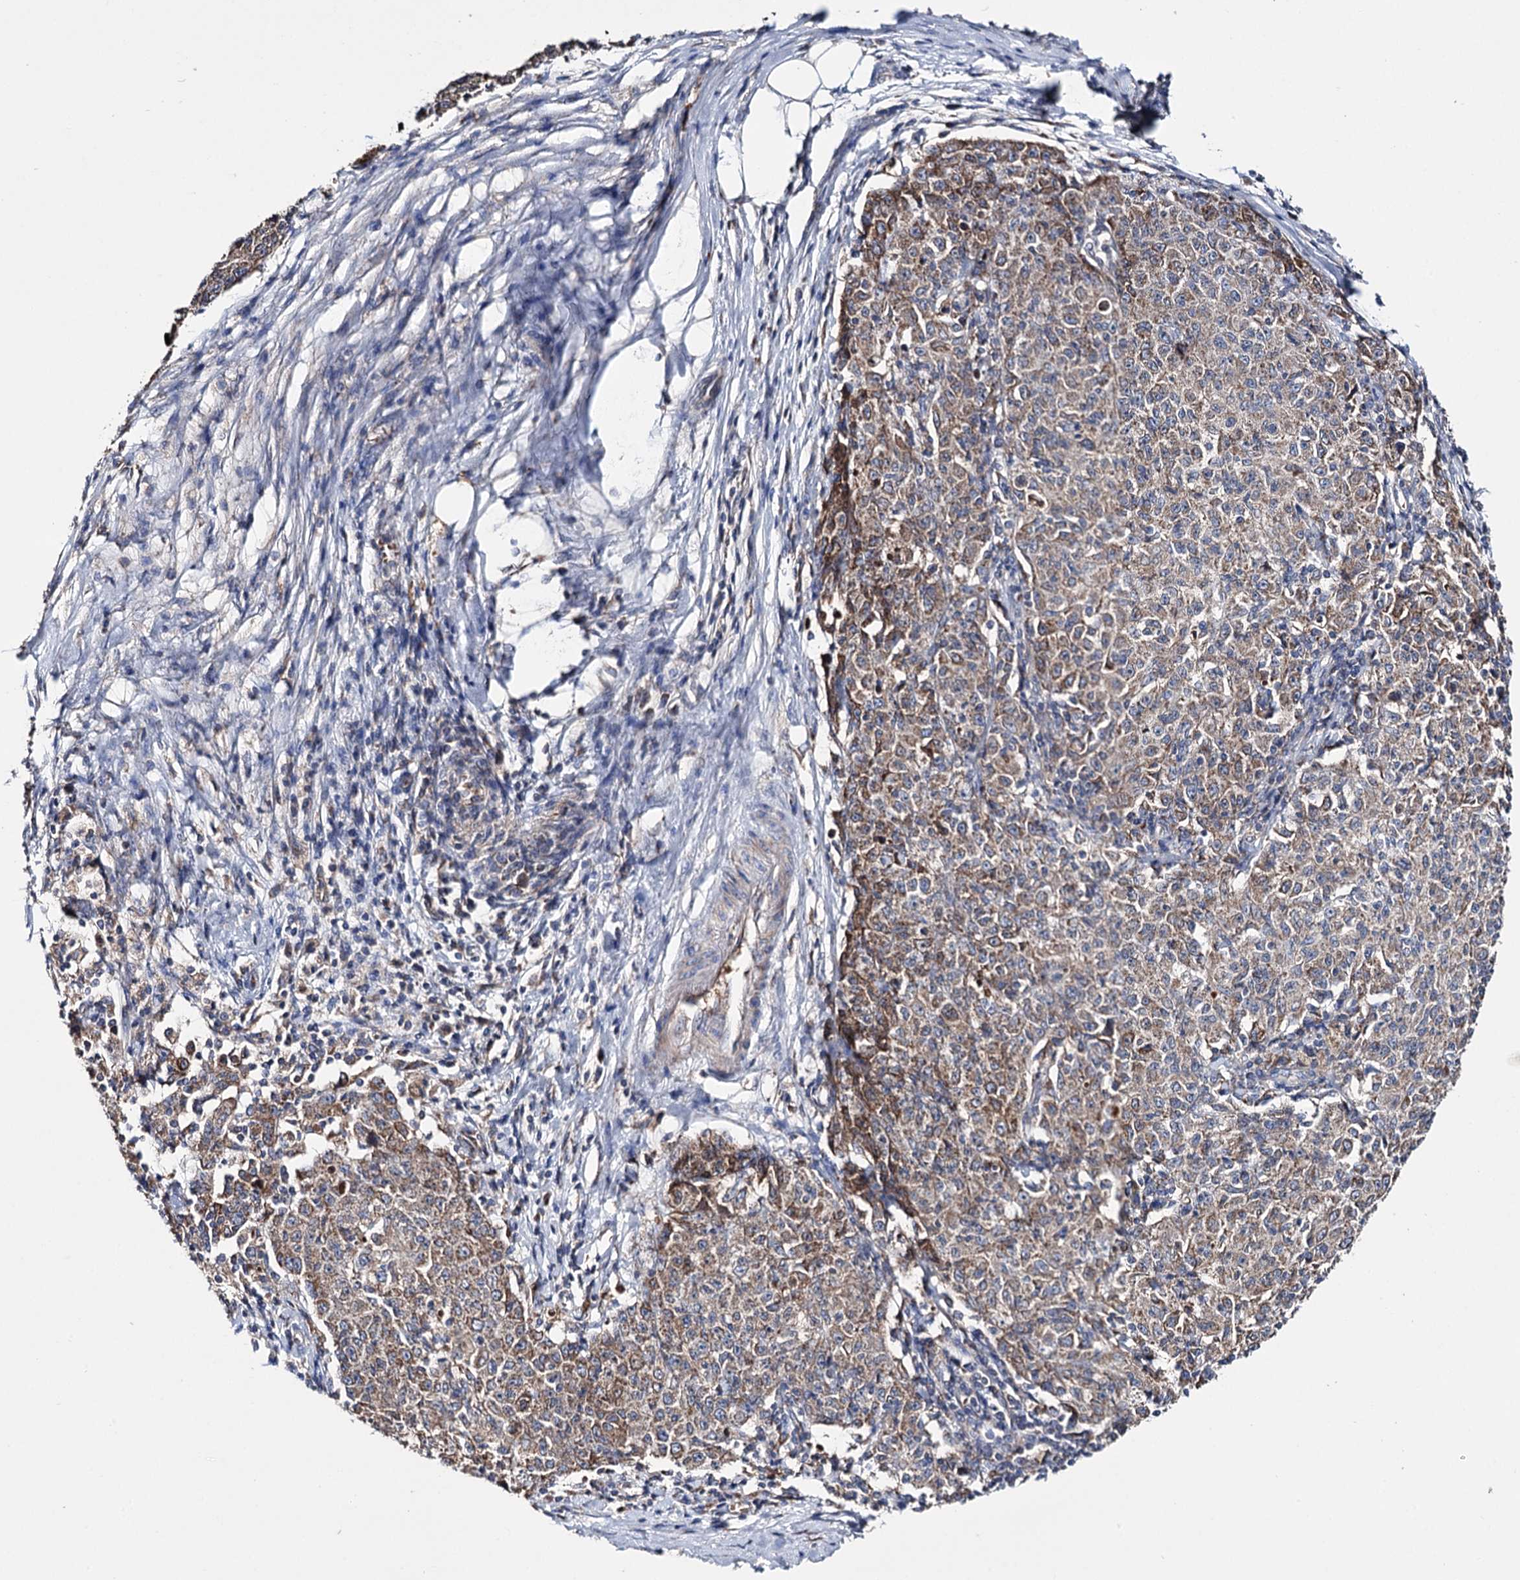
{"staining": {"intensity": "weak", "quantity": ">75%", "location": "cytoplasmic/membranous"}, "tissue": "ovarian cancer", "cell_type": "Tumor cells", "image_type": "cancer", "snomed": [{"axis": "morphology", "description": "Carcinoma, endometroid"}, {"axis": "topography", "description": "Ovary"}], "caption": "Approximately >75% of tumor cells in human ovarian cancer show weak cytoplasmic/membranous protein staining as visualized by brown immunohistochemical staining.", "gene": "CLPB", "patient": {"sex": "female", "age": 42}}